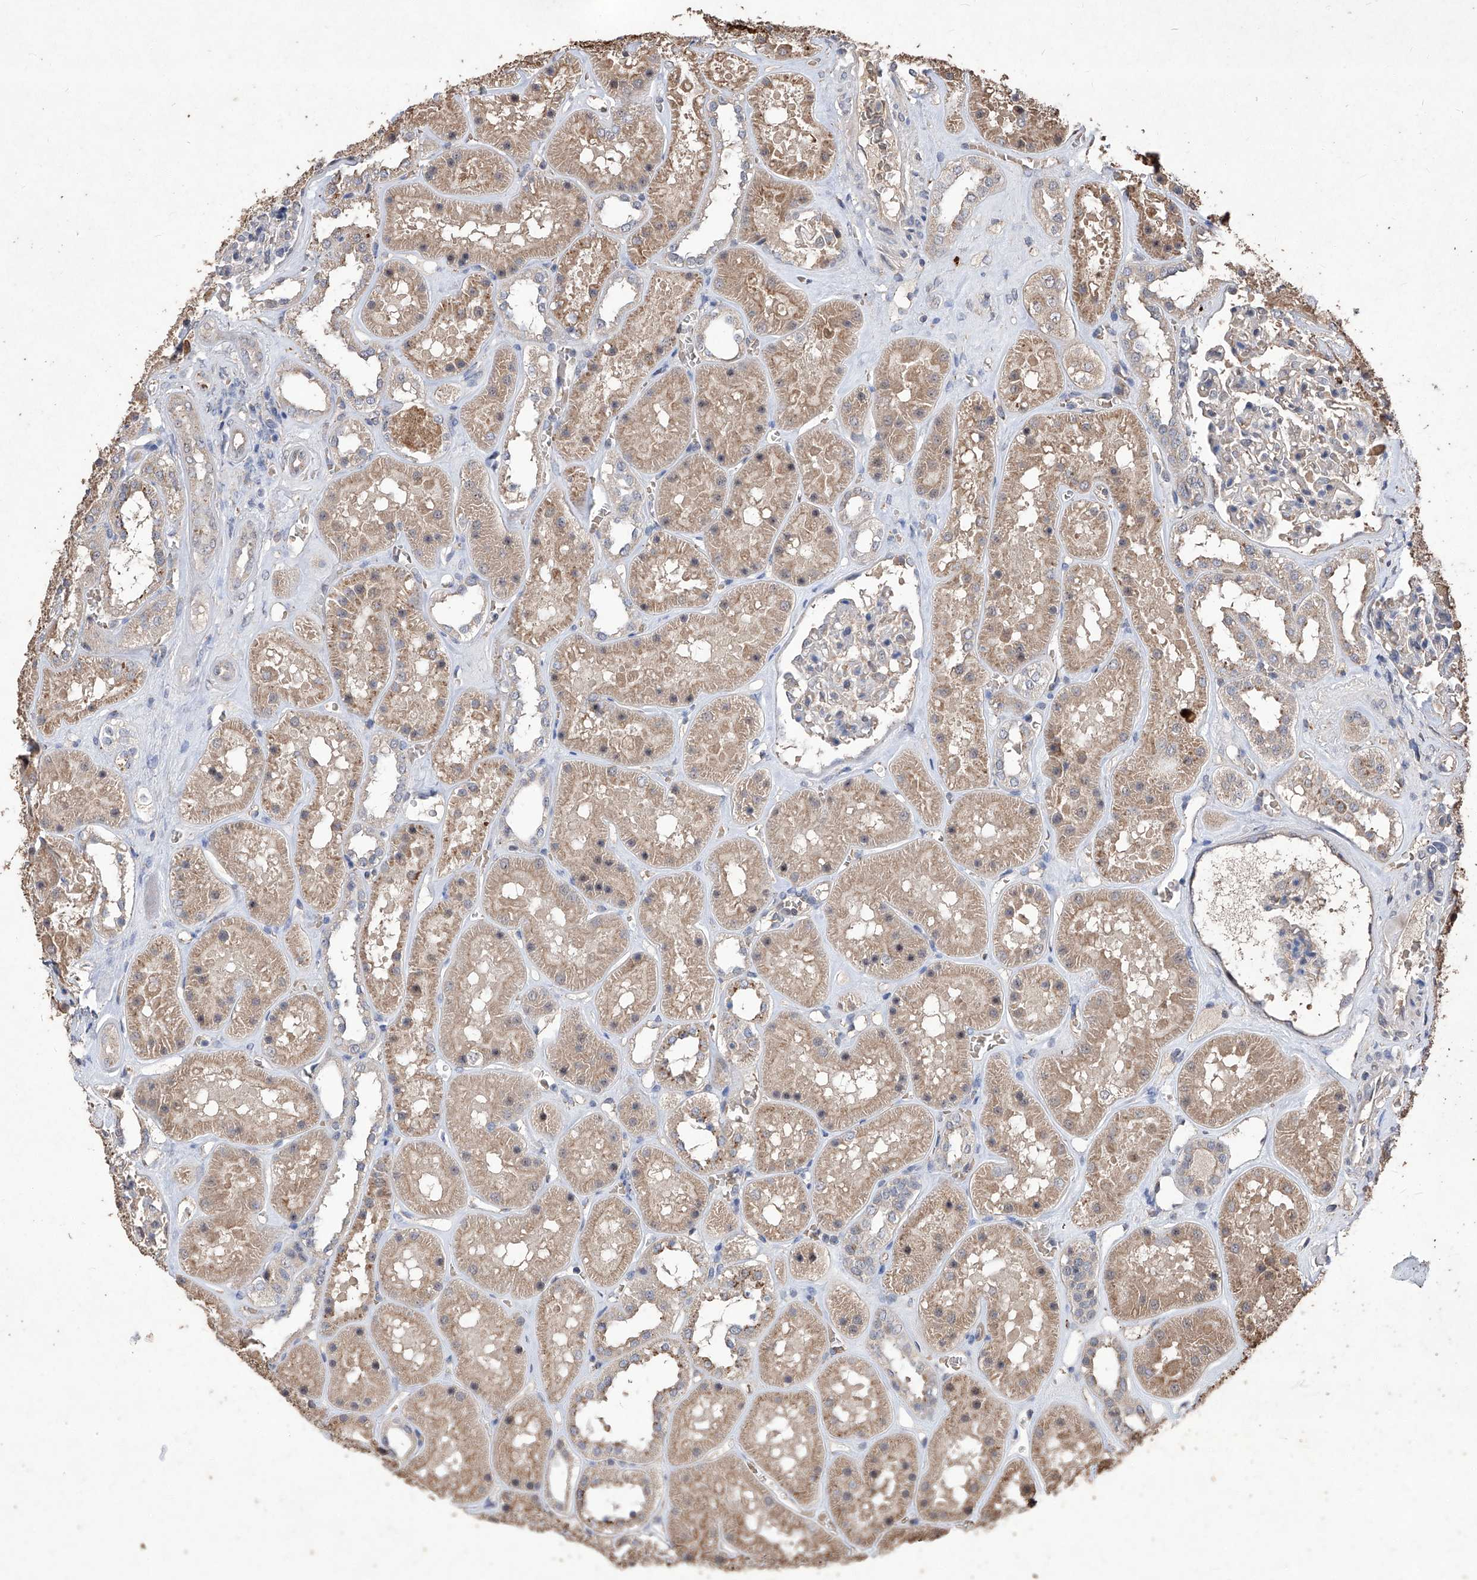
{"staining": {"intensity": "negative", "quantity": "none", "location": "none"}, "tissue": "kidney", "cell_type": "Cells in glomeruli", "image_type": "normal", "snomed": [{"axis": "morphology", "description": "Normal tissue, NOS"}, {"axis": "topography", "description": "Kidney"}], "caption": "An IHC histopathology image of normal kidney is shown. There is no staining in cells in glomeruli of kidney. (Immunohistochemistry, brightfield microscopy, high magnification).", "gene": "EML1", "patient": {"sex": "female", "age": 41}}